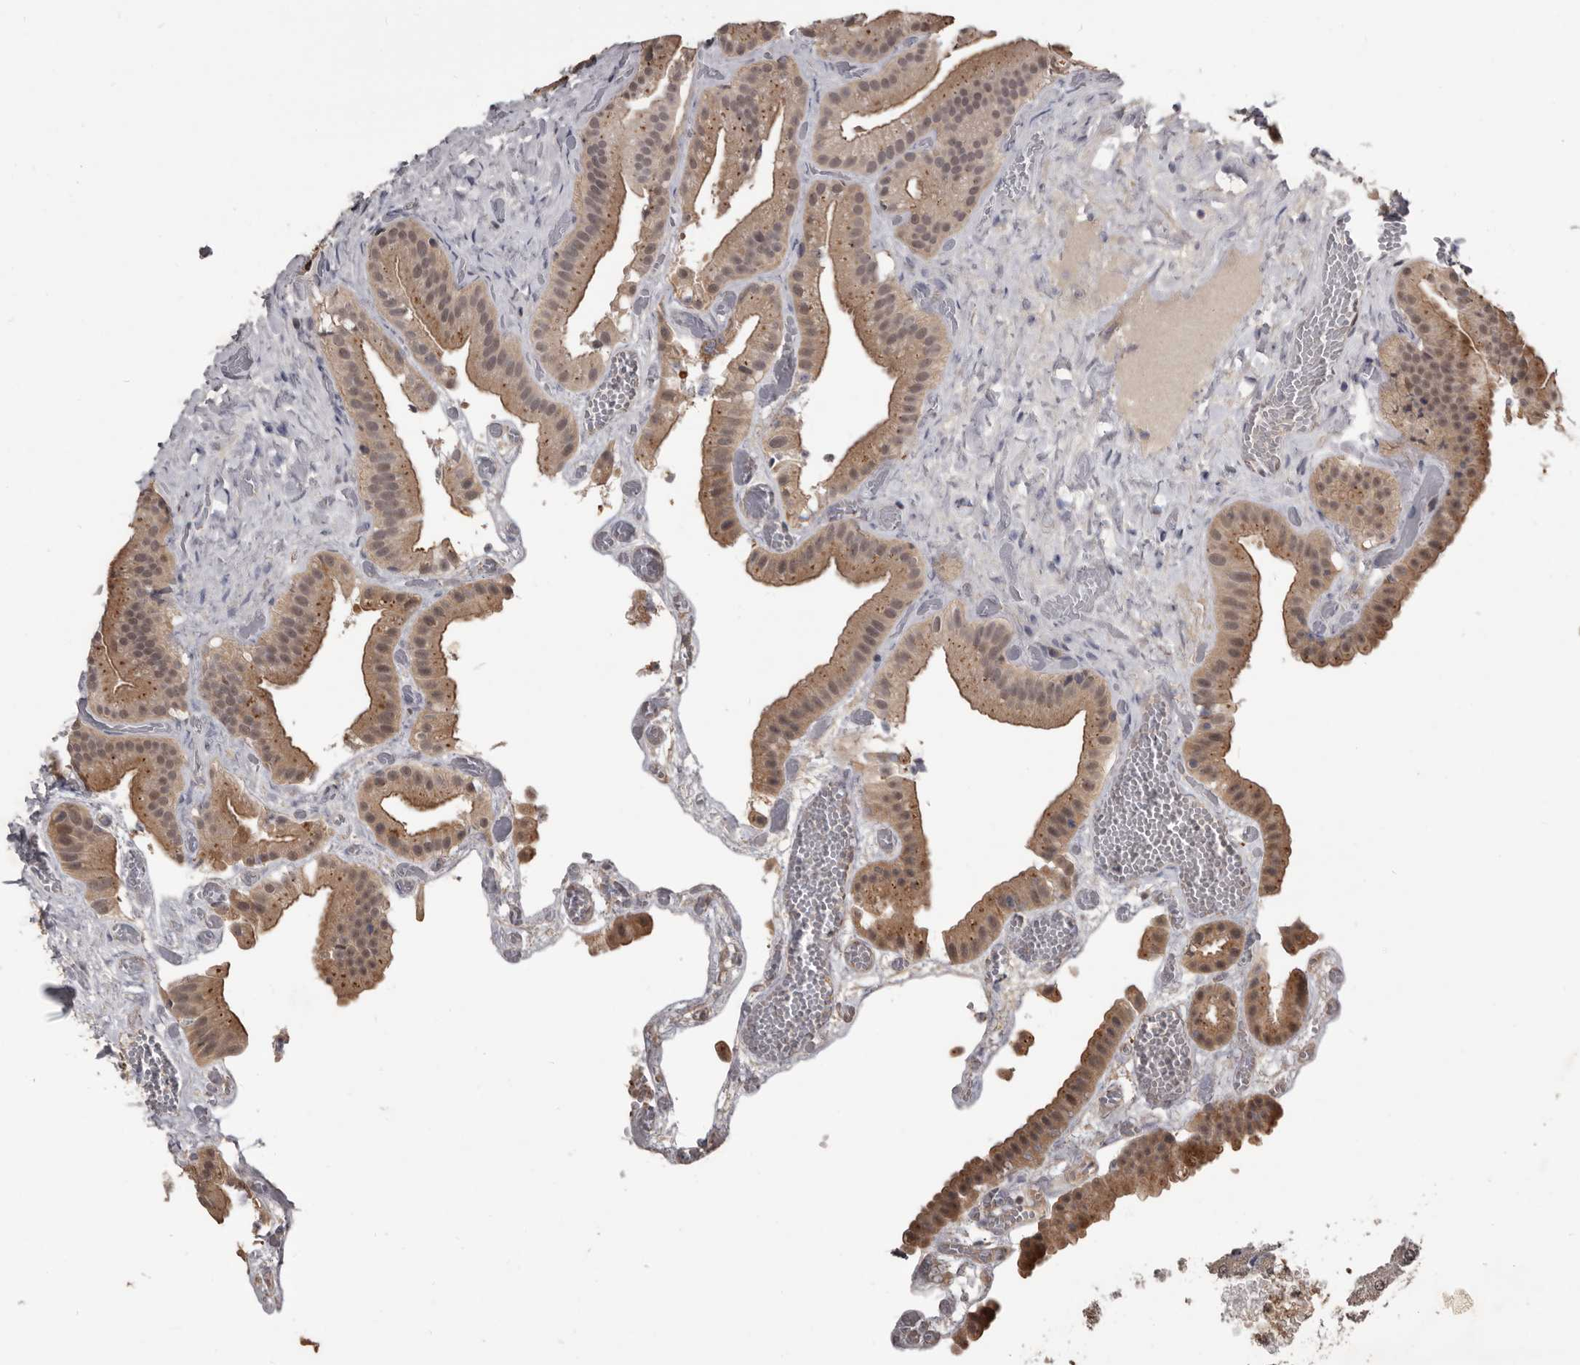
{"staining": {"intensity": "weak", "quantity": ">75%", "location": "cytoplasmic/membranous,nuclear"}, "tissue": "gallbladder", "cell_type": "Glandular cells", "image_type": "normal", "snomed": [{"axis": "morphology", "description": "Normal tissue, NOS"}, {"axis": "topography", "description": "Gallbladder"}], "caption": "Normal gallbladder reveals weak cytoplasmic/membranous,nuclear positivity in about >75% of glandular cells.", "gene": "AHR", "patient": {"sex": "female", "age": 64}}